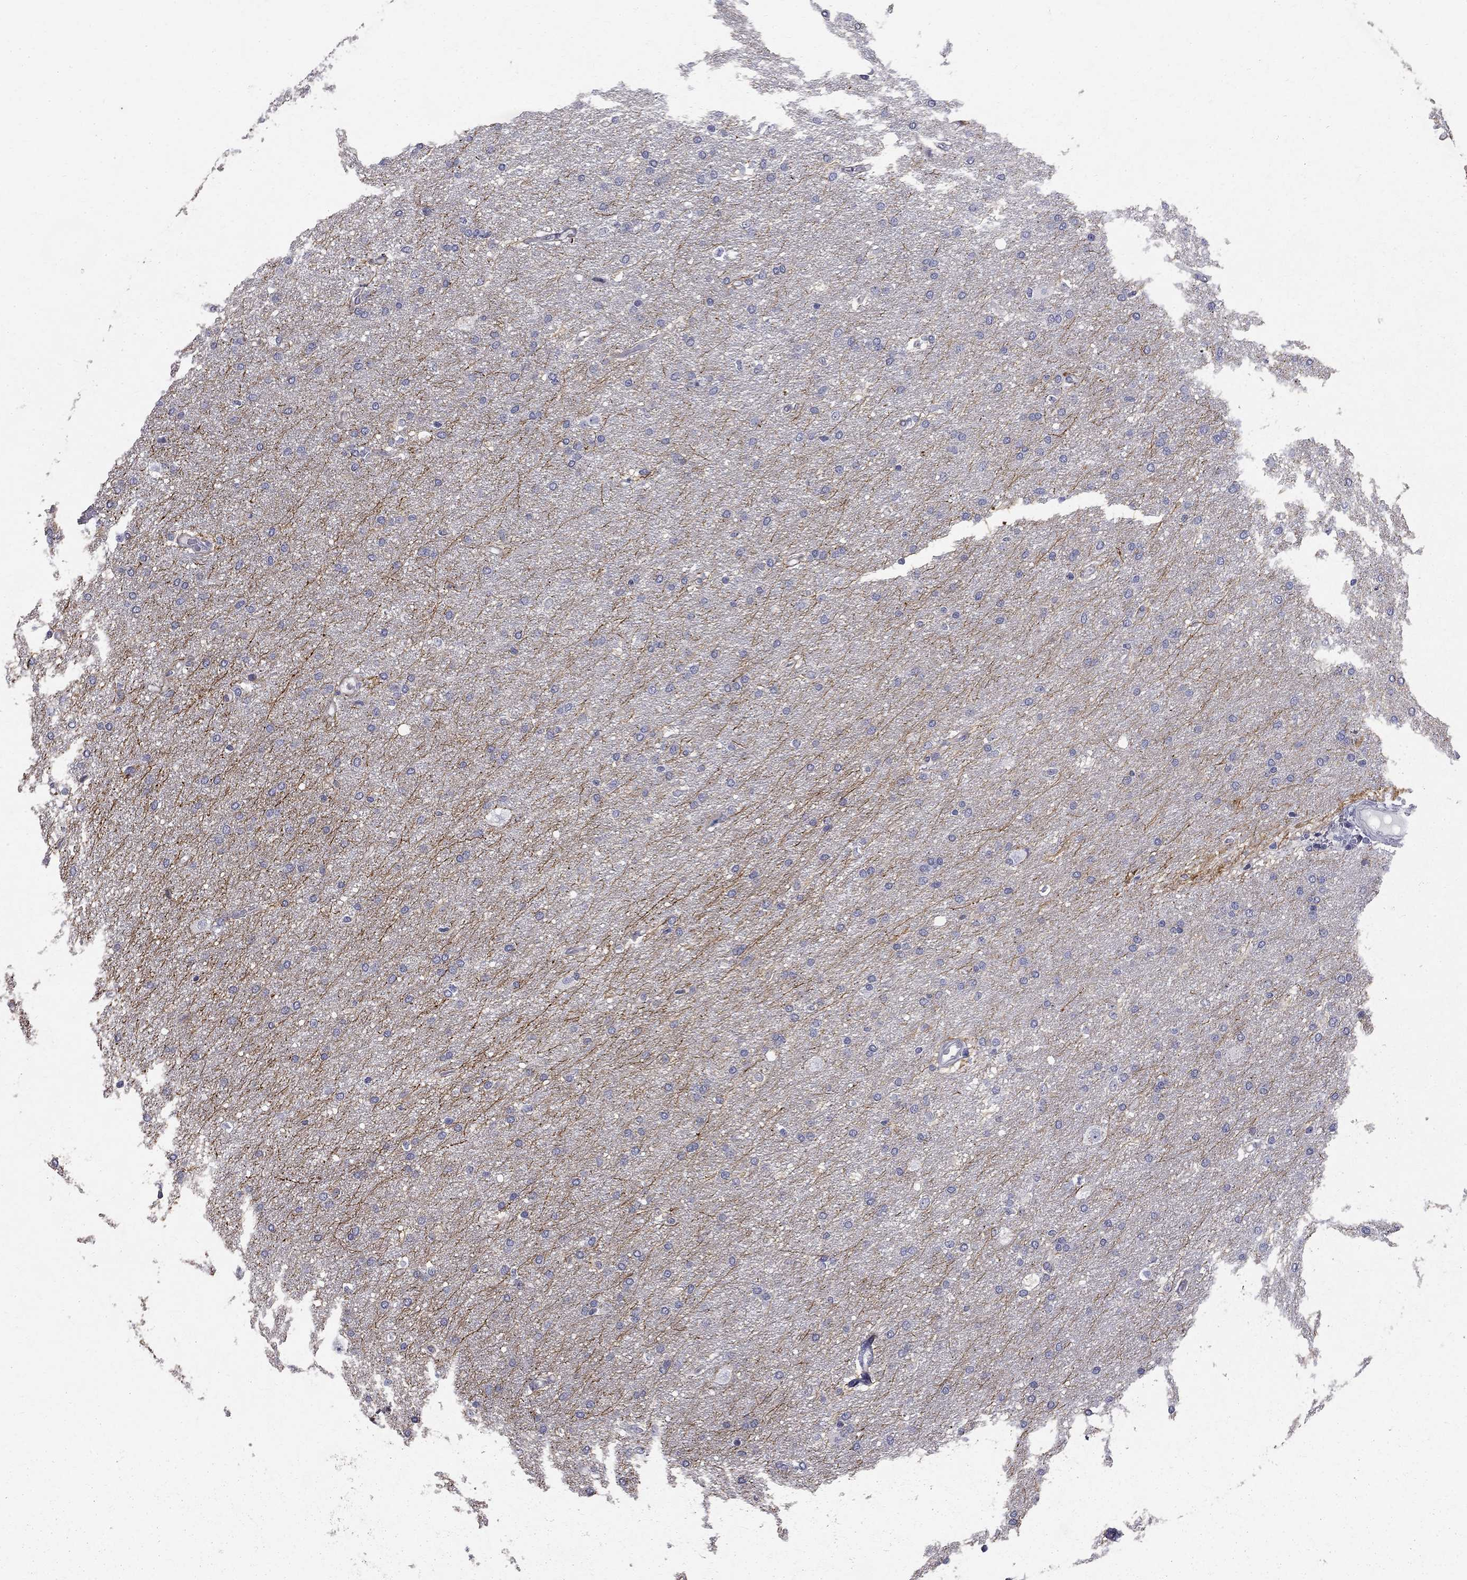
{"staining": {"intensity": "negative", "quantity": "none", "location": "none"}, "tissue": "glioma", "cell_type": "Tumor cells", "image_type": "cancer", "snomed": [{"axis": "morphology", "description": "Glioma, malignant, Low grade"}, {"axis": "topography", "description": "Brain"}], "caption": "IHC micrograph of neoplastic tissue: human malignant glioma (low-grade) stained with DAB exhibits no significant protein expression in tumor cells. (DAB immunohistochemistry visualized using brightfield microscopy, high magnification).", "gene": "CLIC6", "patient": {"sex": "female", "age": 37}}